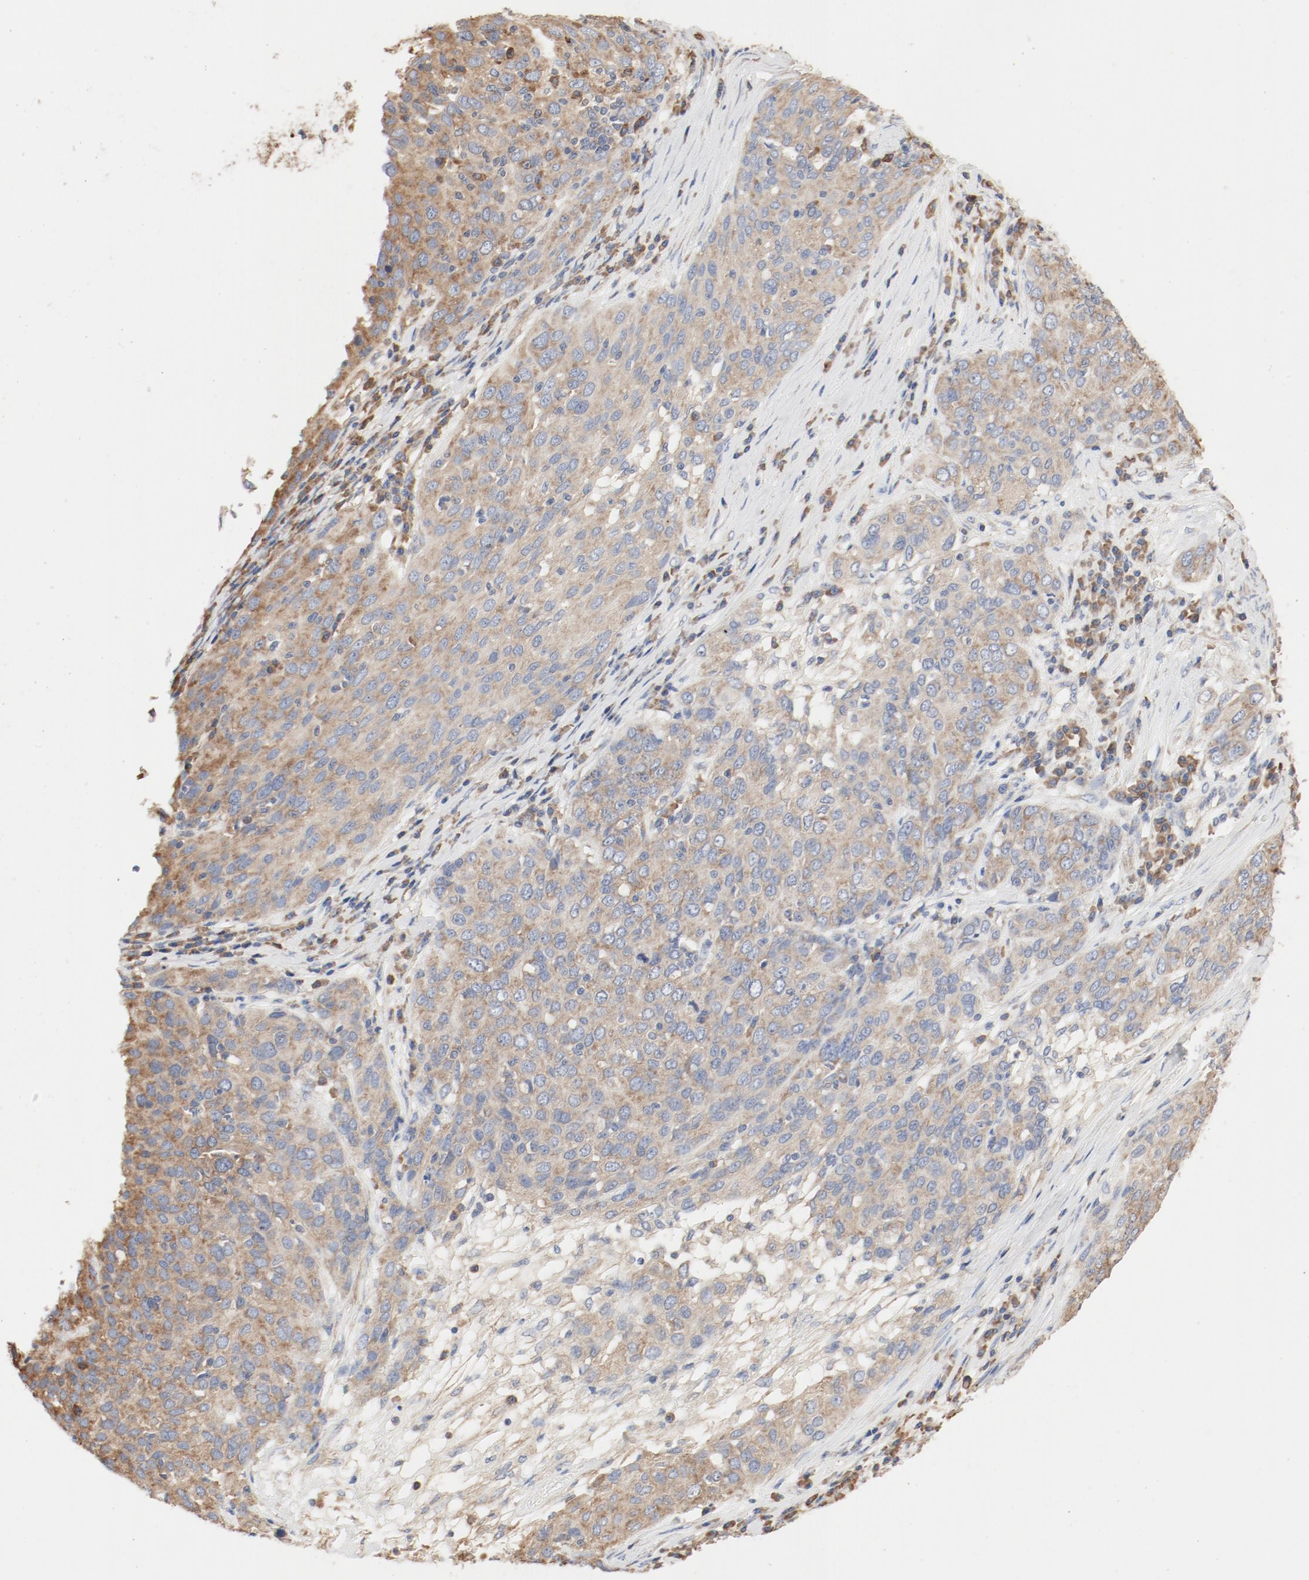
{"staining": {"intensity": "moderate", "quantity": ">75%", "location": "cytoplasmic/membranous"}, "tissue": "ovarian cancer", "cell_type": "Tumor cells", "image_type": "cancer", "snomed": [{"axis": "morphology", "description": "Carcinoma, endometroid"}, {"axis": "topography", "description": "Ovary"}], "caption": "Ovarian endometroid carcinoma stained with DAB immunohistochemistry (IHC) exhibits medium levels of moderate cytoplasmic/membranous positivity in approximately >75% of tumor cells.", "gene": "RPS6", "patient": {"sex": "female", "age": 50}}